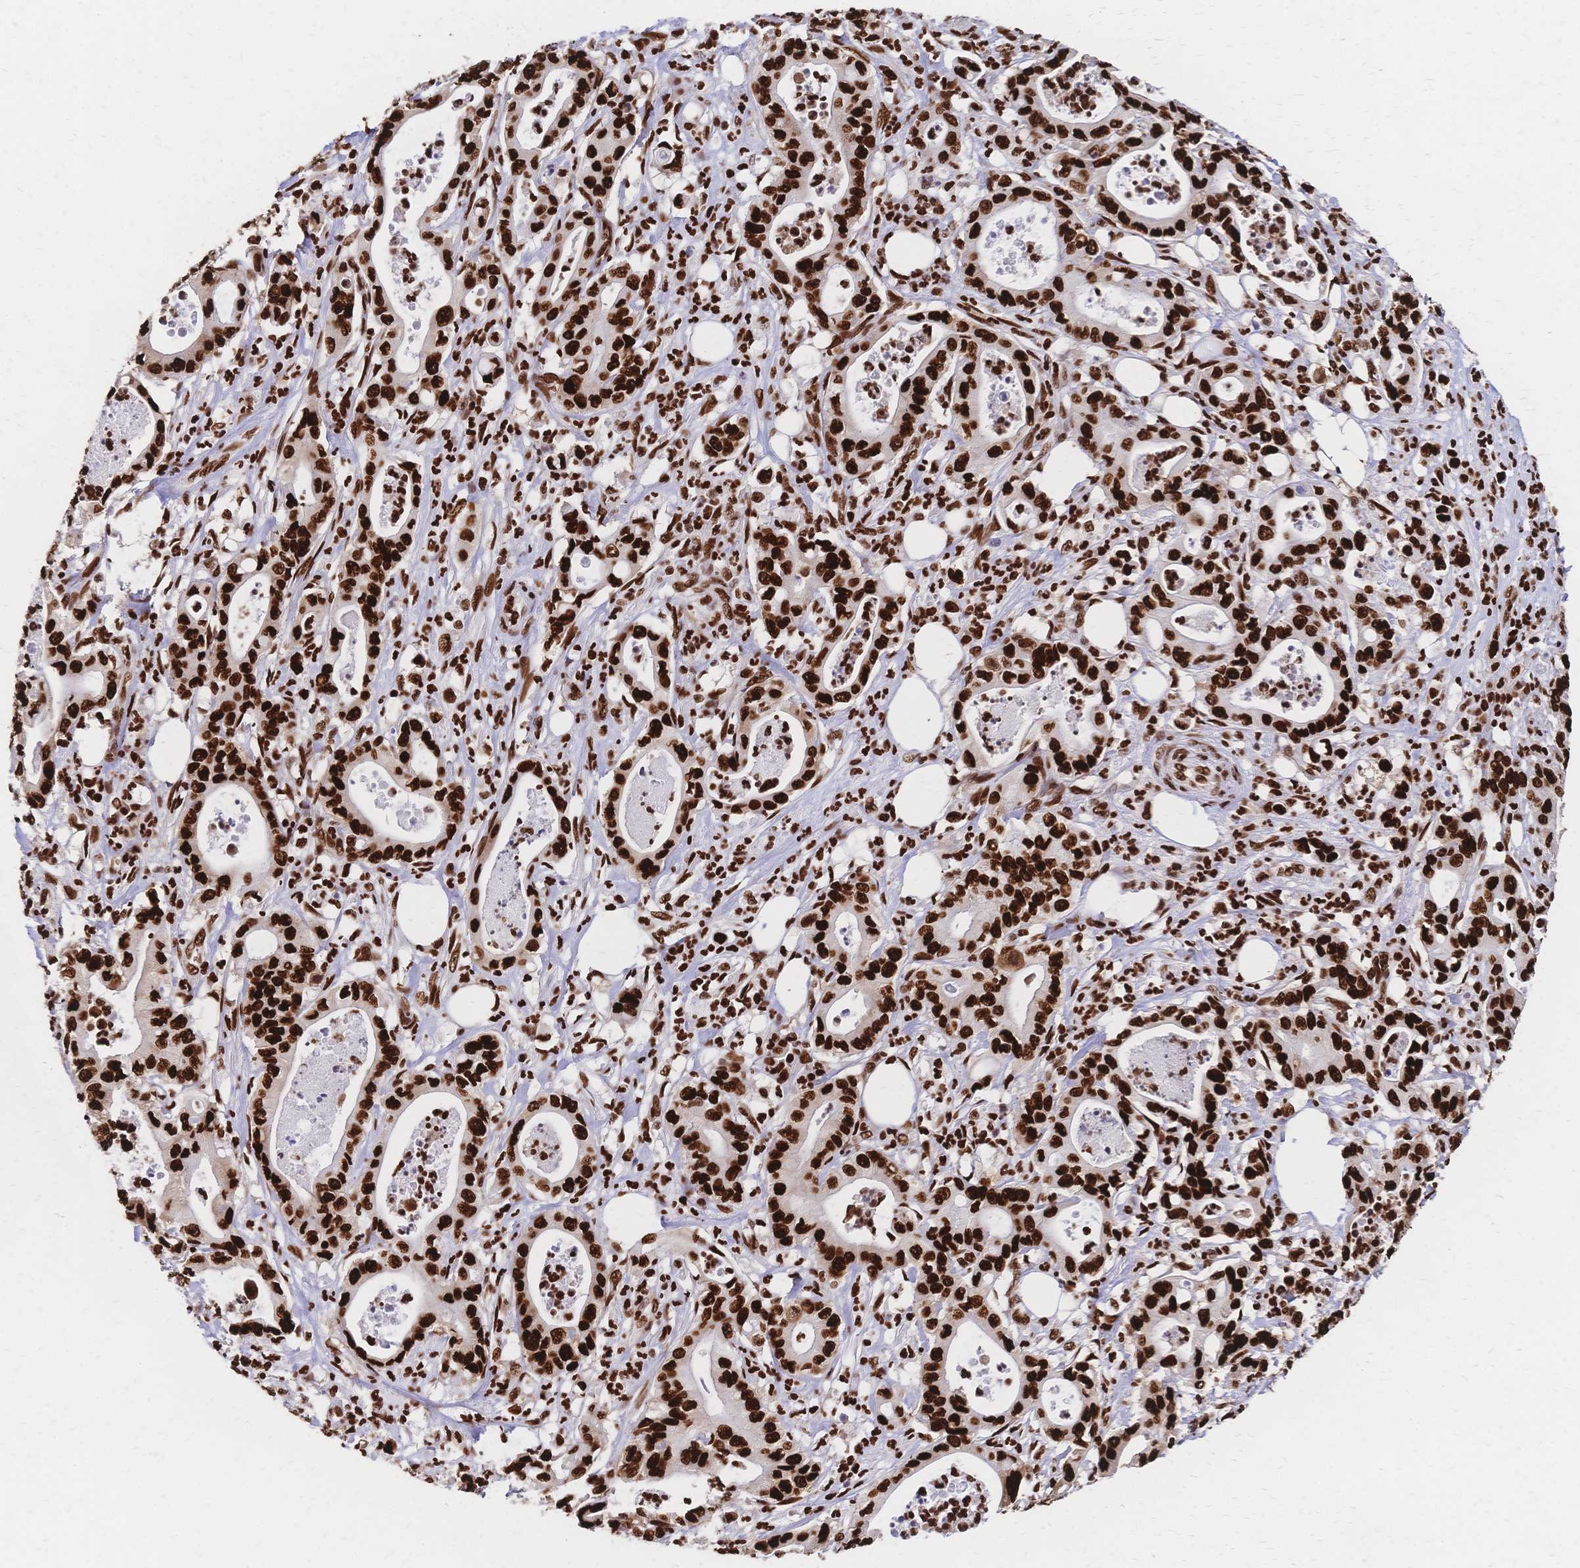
{"staining": {"intensity": "strong", "quantity": ">75%", "location": "nuclear"}, "tissue": "pancreatic cancer", "cell_type": "Tumor cells", "image_type": "cancer", "snomed": [{"axis": "morphology", "description": "Adenocarcinoma, NOS"}, {"axis": "topography", "description": "Pancreas"}], "caption": "This micrograph demonstrates pancreatic adenocarcinoma stained with IHC to label a protein in brown. The nuclear of tumor cells show strong positivity for the protein. Nuclei are counter-stained blue.", "gene": "HDGF", "patient": {"sex": "male", "age": 71}}